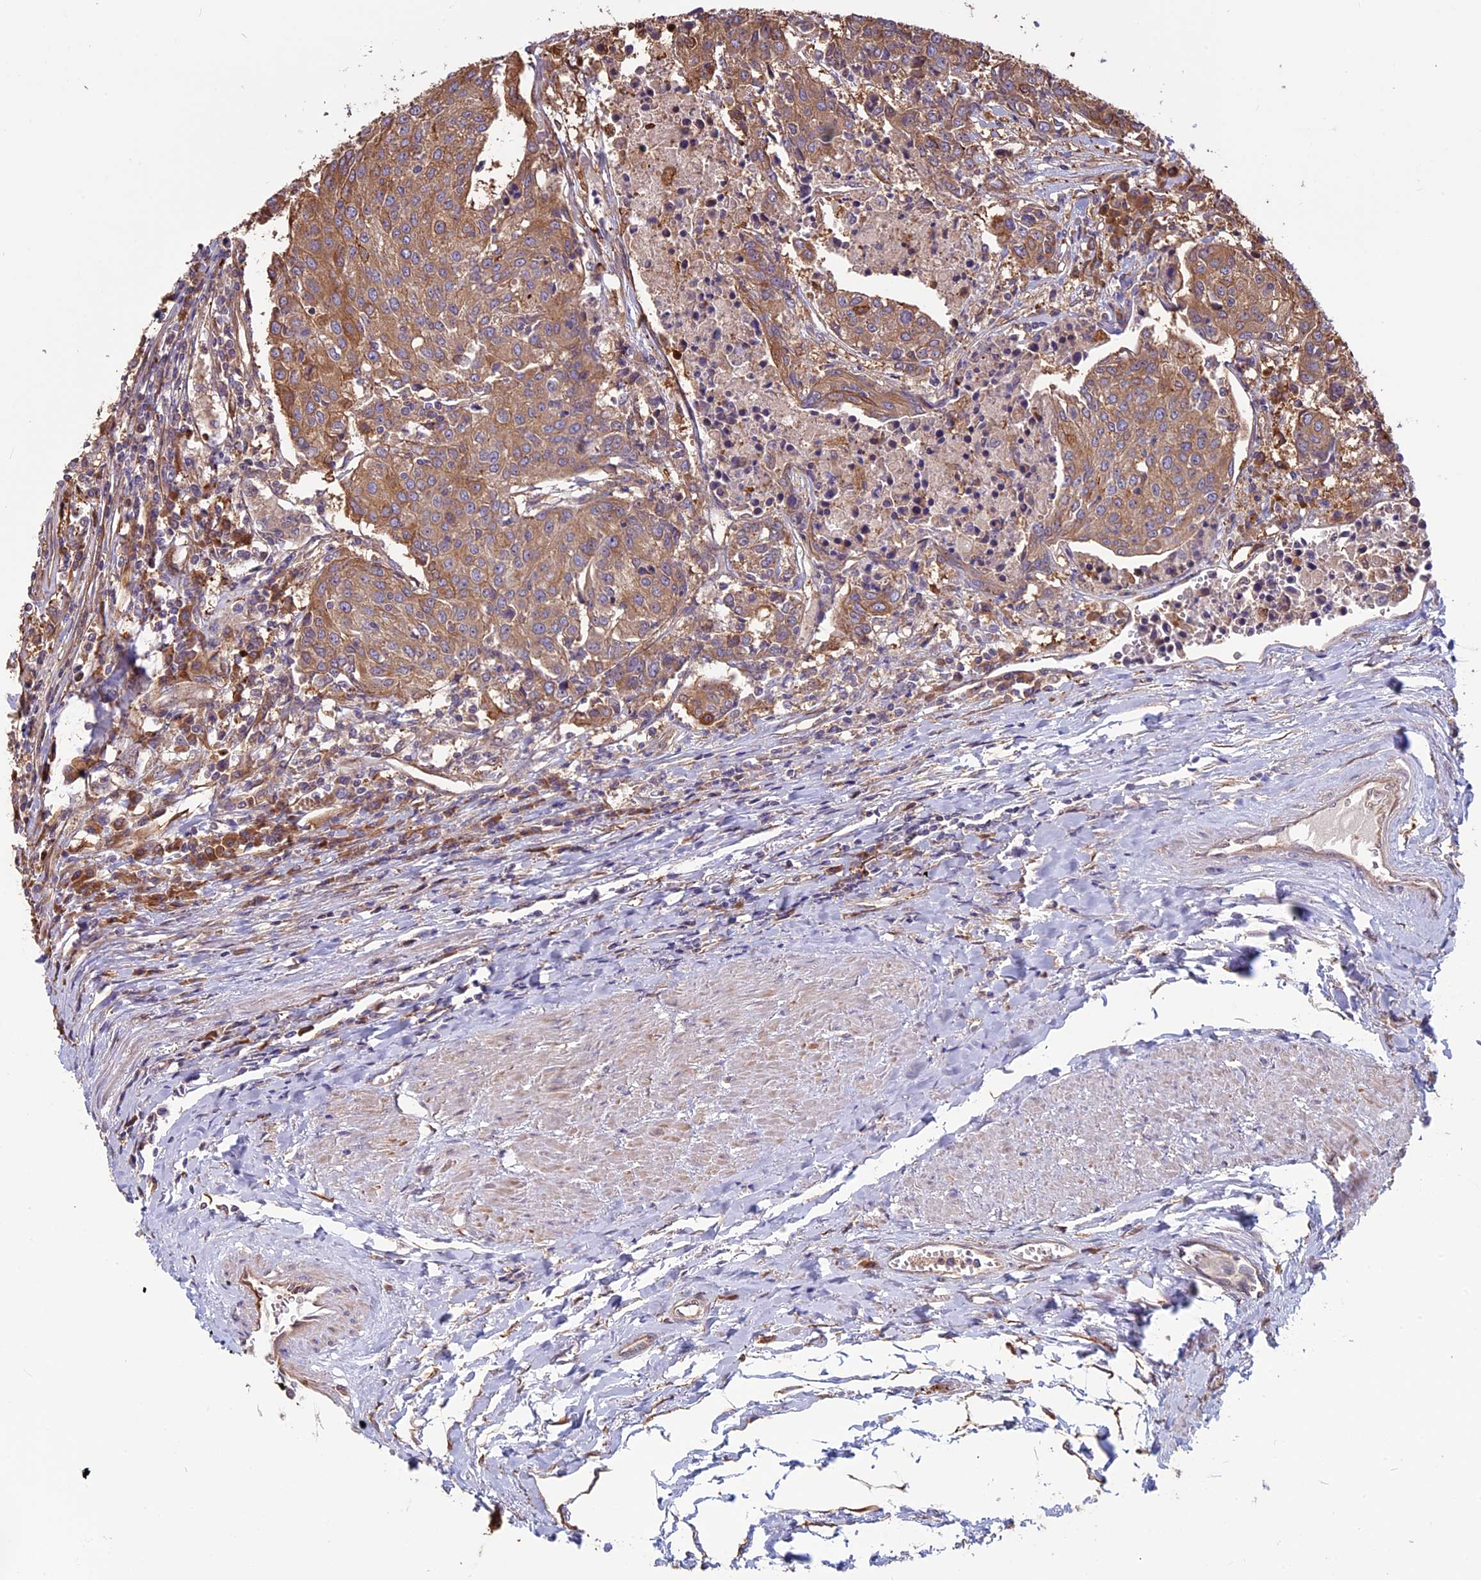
{"staining": {"intensity": "moderate", "quantity": ">75%", "location": "cytoplasmic/membranous"}, "tissue": "urothelial cancer", "cell_type": "Tumor cells", "image_type": "cancer", "snomed": [{"axis": "morphology", "description": "Urothelial carcinoma, High grade"}, {"axis": "topography", "description": "Urinary bladder"}], "caption": "Moderate cytoplasmic/membranous positivity for a protein is present in about >75% of tumor cells of urothelial carcinoma (high-grade) using immunohistochemistry.", "gene": "VWA3A", "patient": {"sex": "female", "age": 85}}